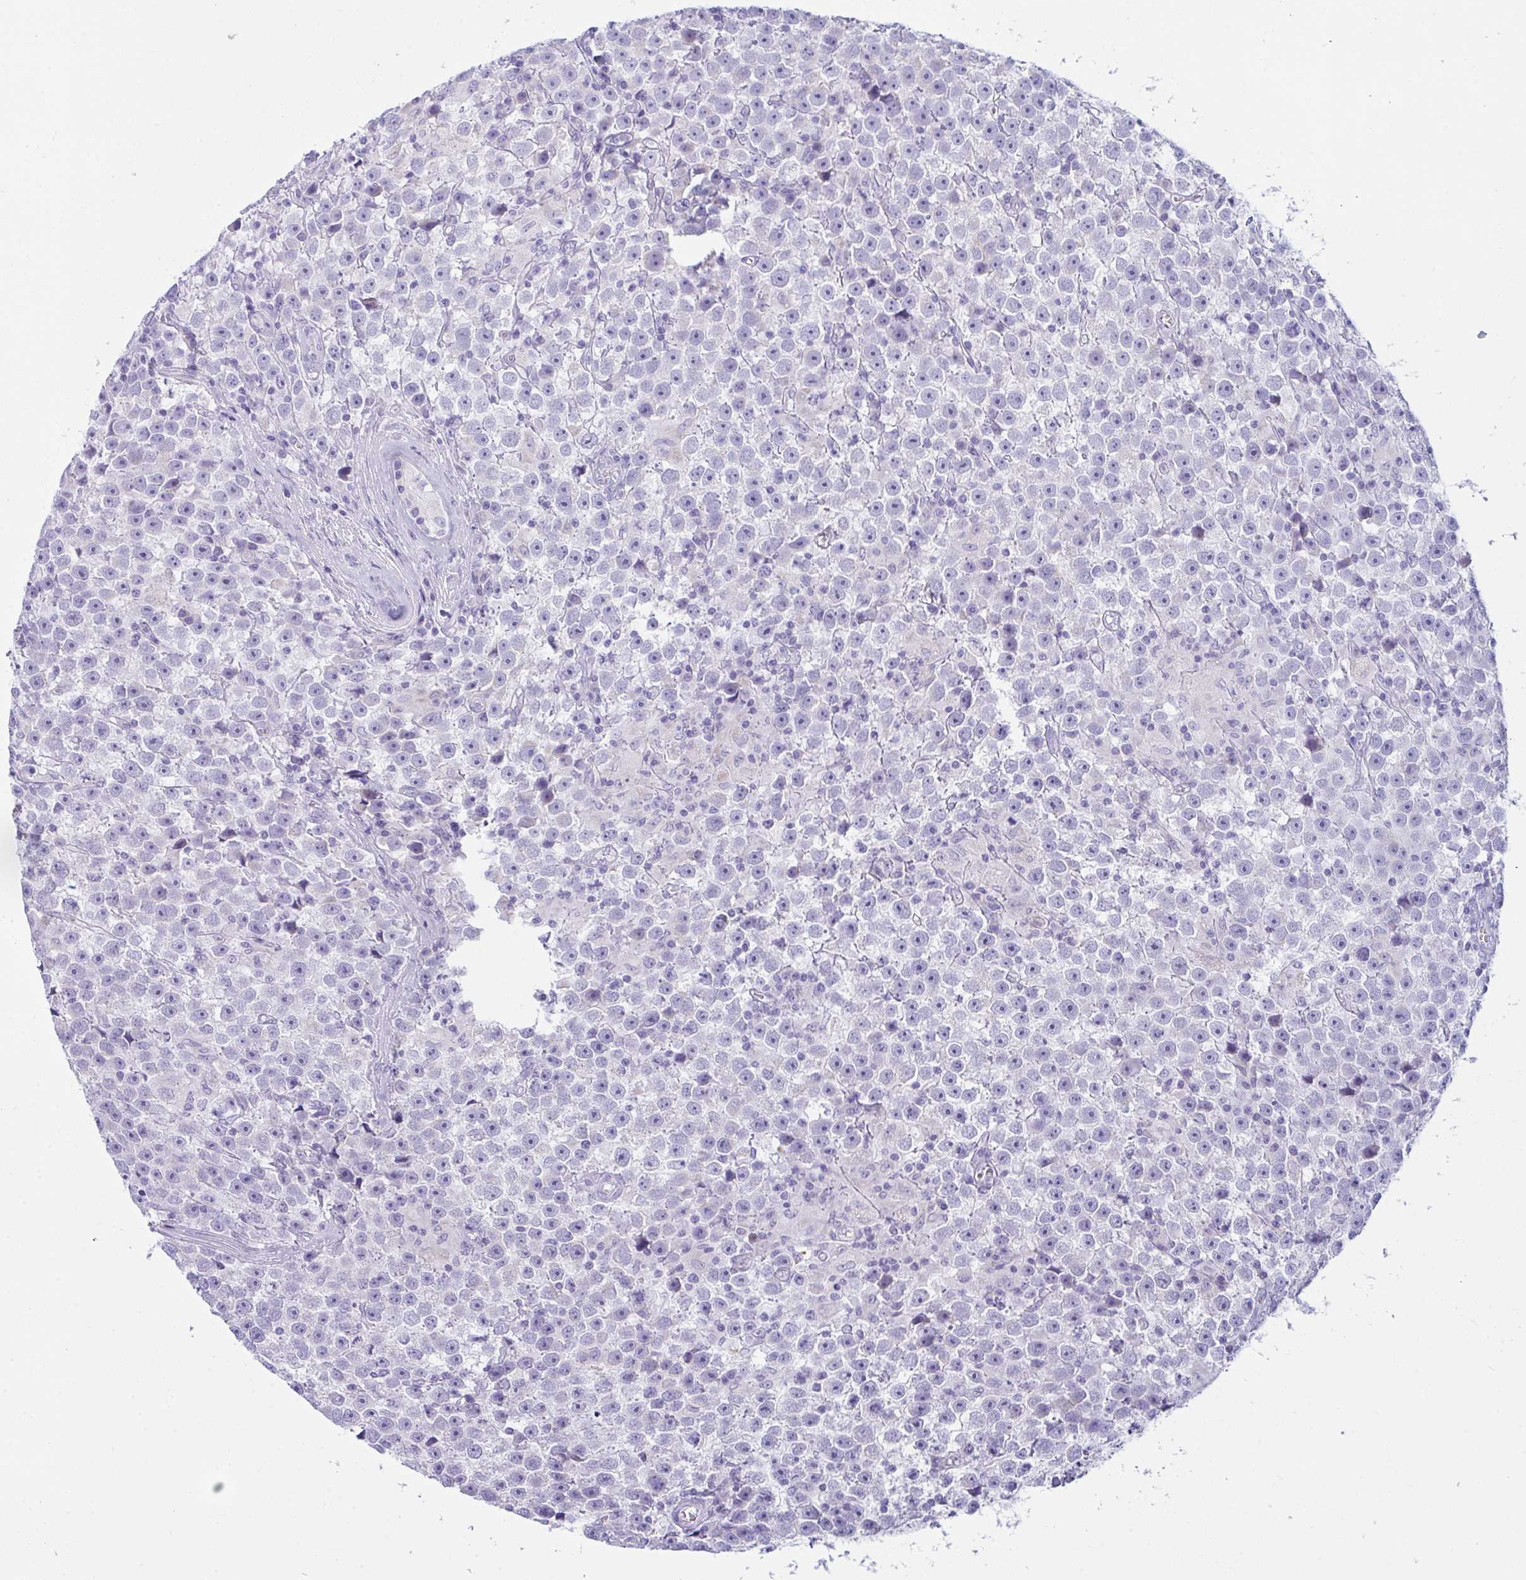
{"staining": {"intensity": "negative", "quantity": "none", "location": "none"}, "tissue": "testis cancer", "cell_type": "Tumor cells", "image_type": "cancer", "snomed": [{"axis": "morphology", "description": "Seminoma, NOS"}, {"axis": "topography", "description": "Testis"}], "caption": "Tumor cells are negative for brown protein staining in testis seminoma. (Stains: DAB immunohistochemistry with hematoxylin counter stain, Microscopy: brightfield microscopy at high magnification).", "gene": "BBS1", "patient": {"sex": "male", "age": 31}}